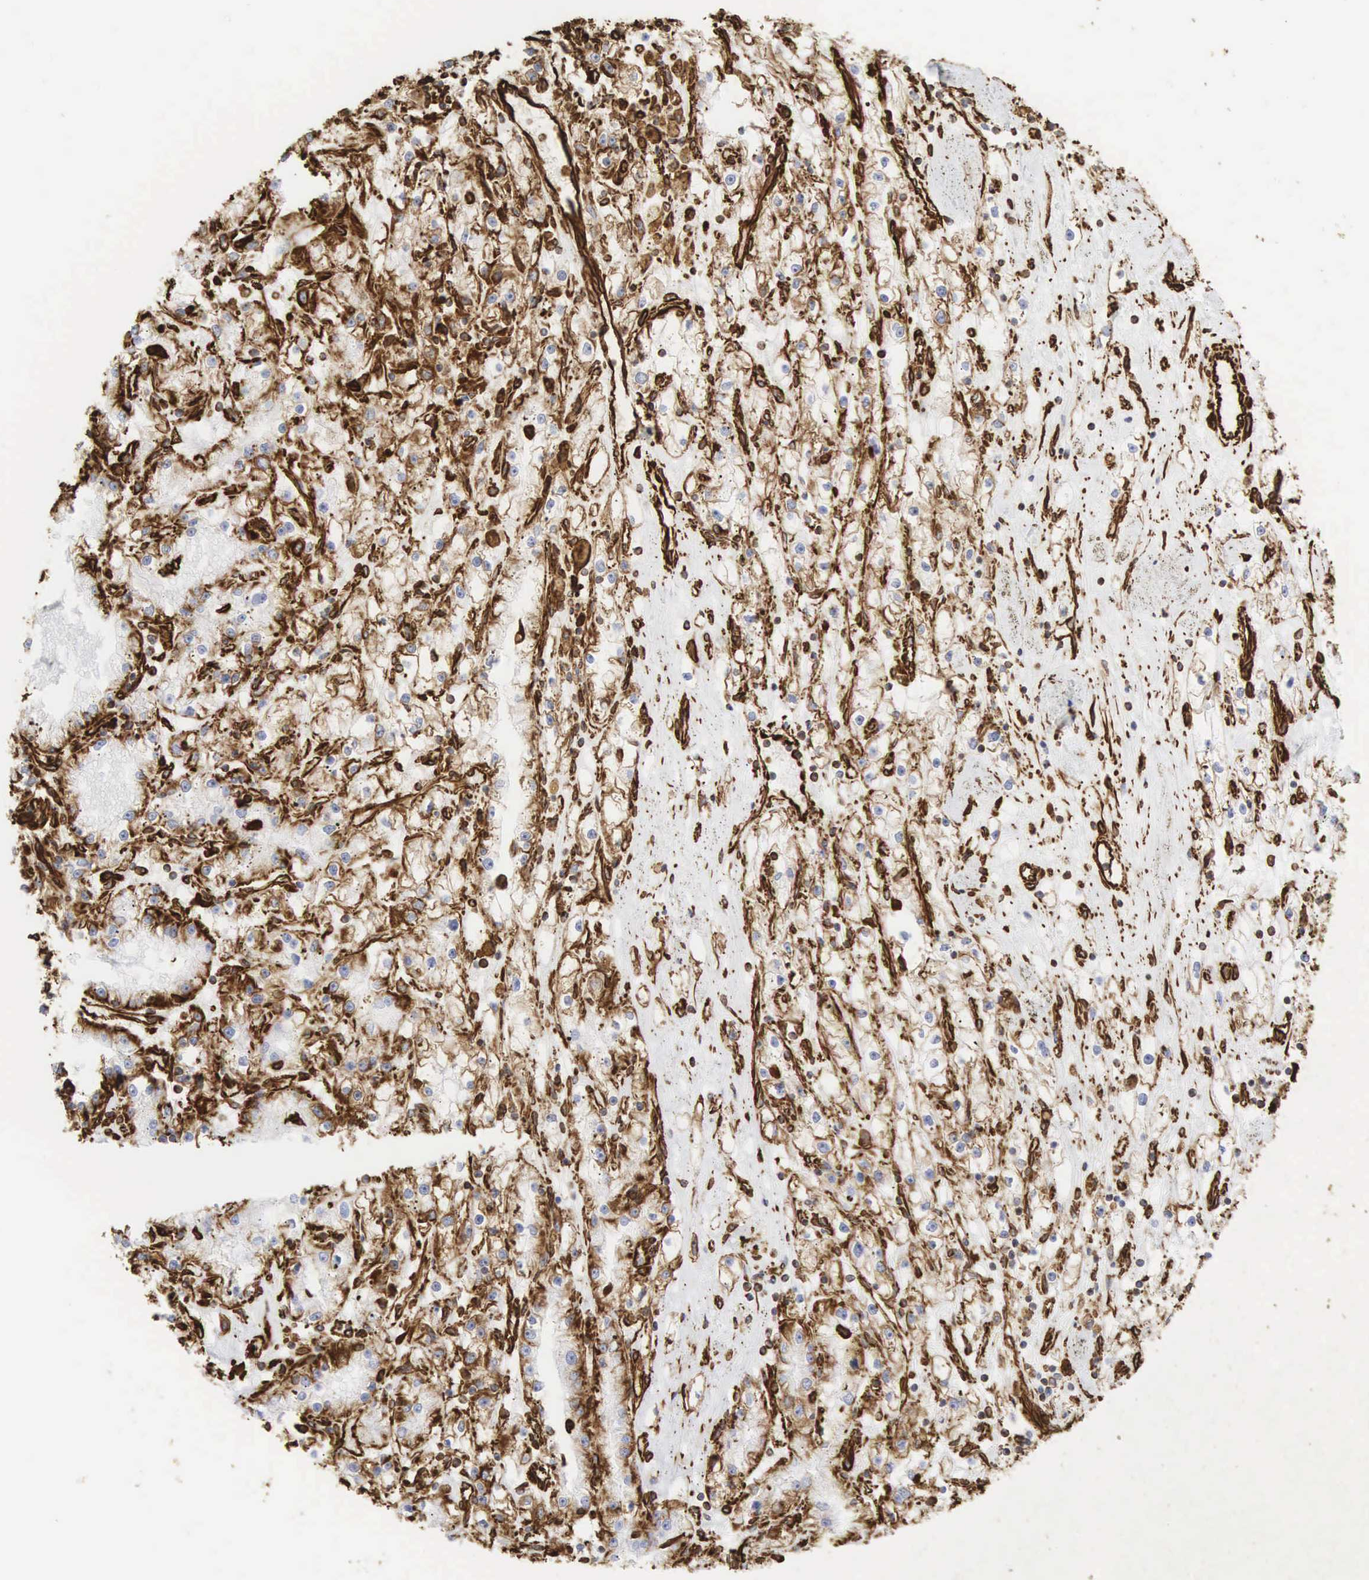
{"staining": {"intensity": "strong", "quantity": ">75%", "location": "cytoplasmic/membranous"}, "tissue": "renal cancer", "cell_type": "Tumor cells", "image_type": "cancer", "snomed": [{"axis": "morphology", "description": "Adenocarcinoma, NOS"}, {"axis": "topography", "description": "Kidney"}], "caption": "An IHC histopathology image of neoplastic tissue is shown. Protein staining in brown shows strong cytoplasmic/membranous positivity in renal cancer within tumor cells.", "gene": "VIM", "patient": {"sex": "male", "age": 56}}